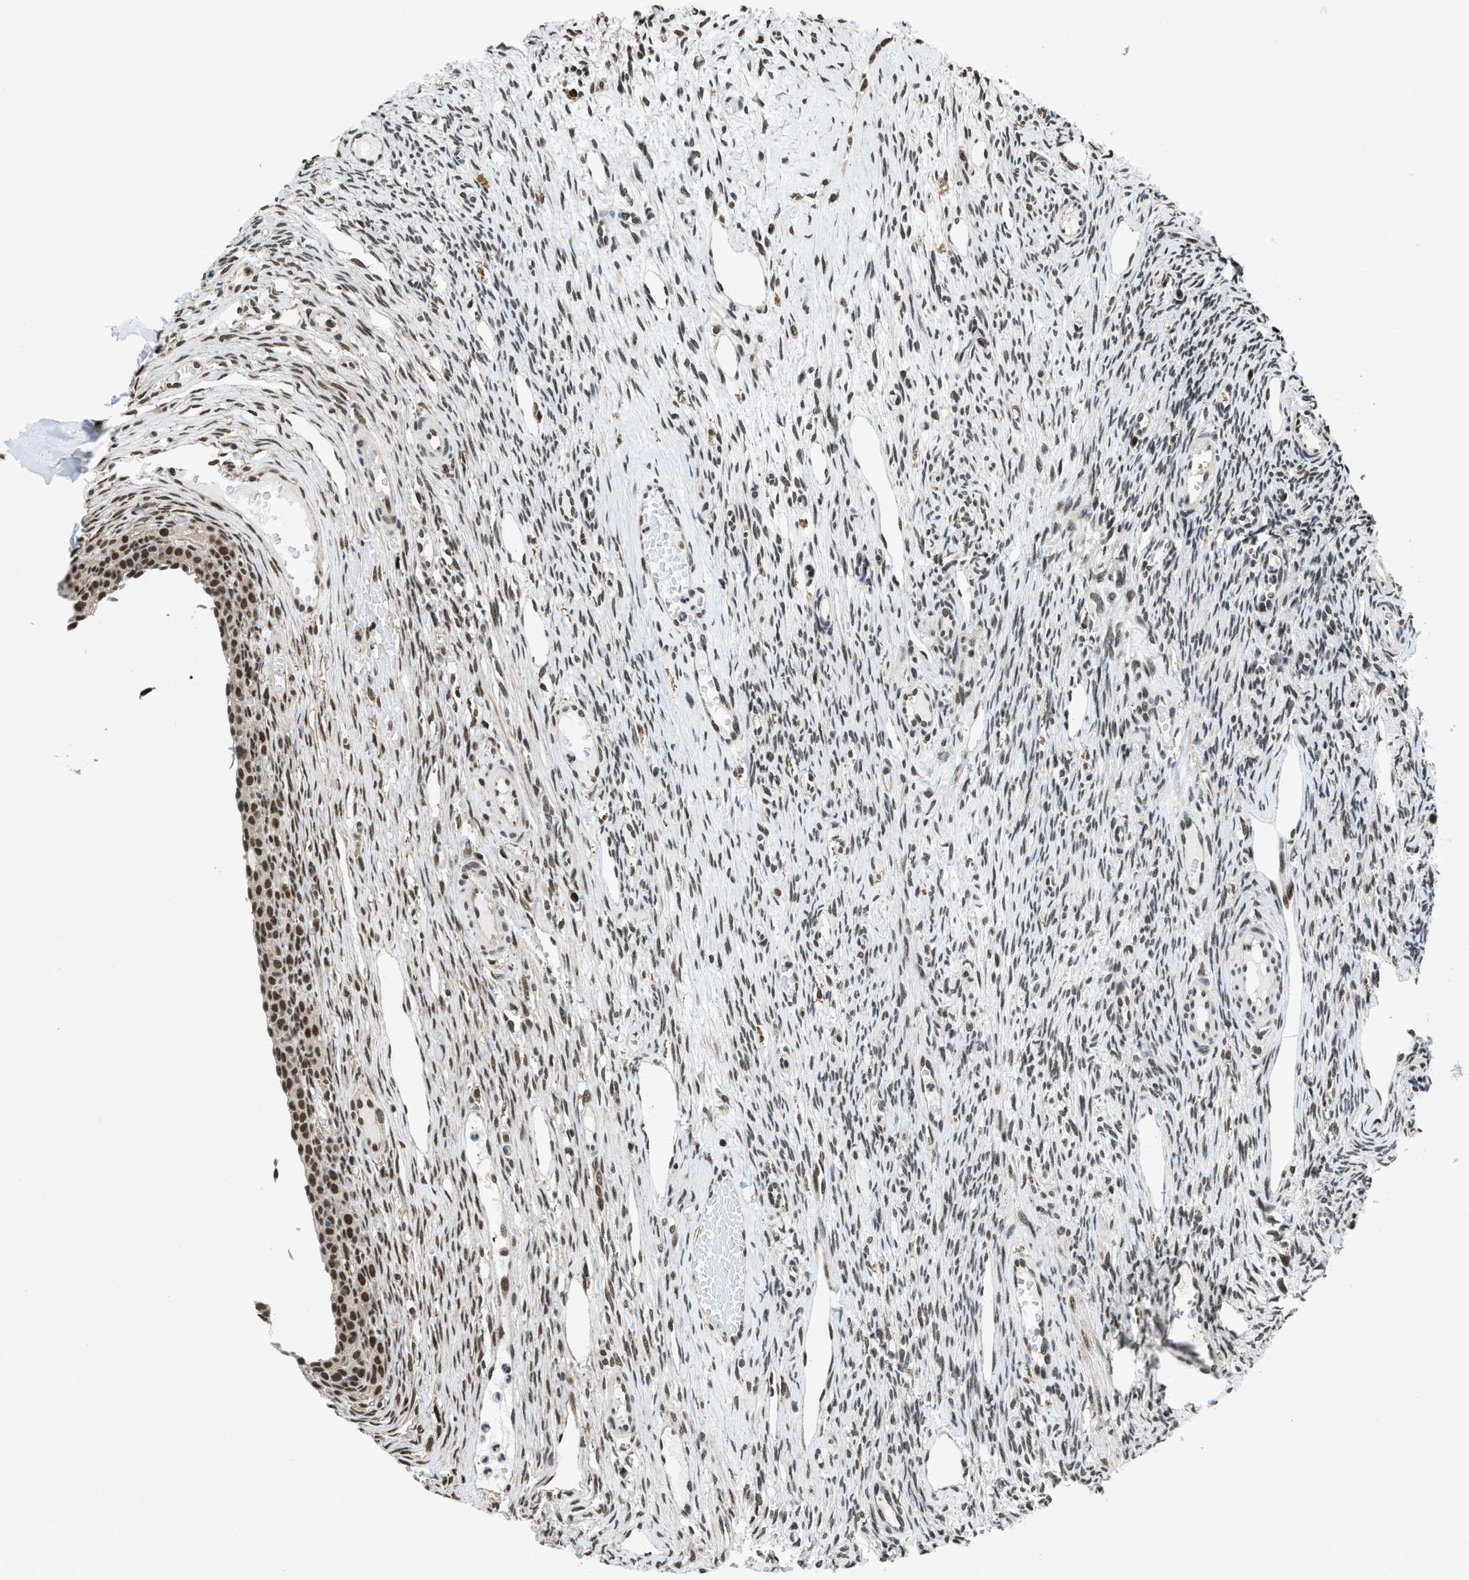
{"staining": {"intensity": "moderate", "quantity": ">75%", "location": "cytoplasmic/membranous"}, "tissue": "ovary", "cell_type": "Follicle cells", "image_type": "normal", "snomed": [{"axis": "morphology", "description": "Normal tissue, NOS"}, {"axis": "topography", "description": "Ovary"}], "caption": "This is a photomicrograph of immunohistochemistry staining of normal ovary, which shows moderate positivity in the cytoplasmic/membranous of follicle cells.", "gene": "HNRNPF", "patient": {"sex": "female", "age": 33}}